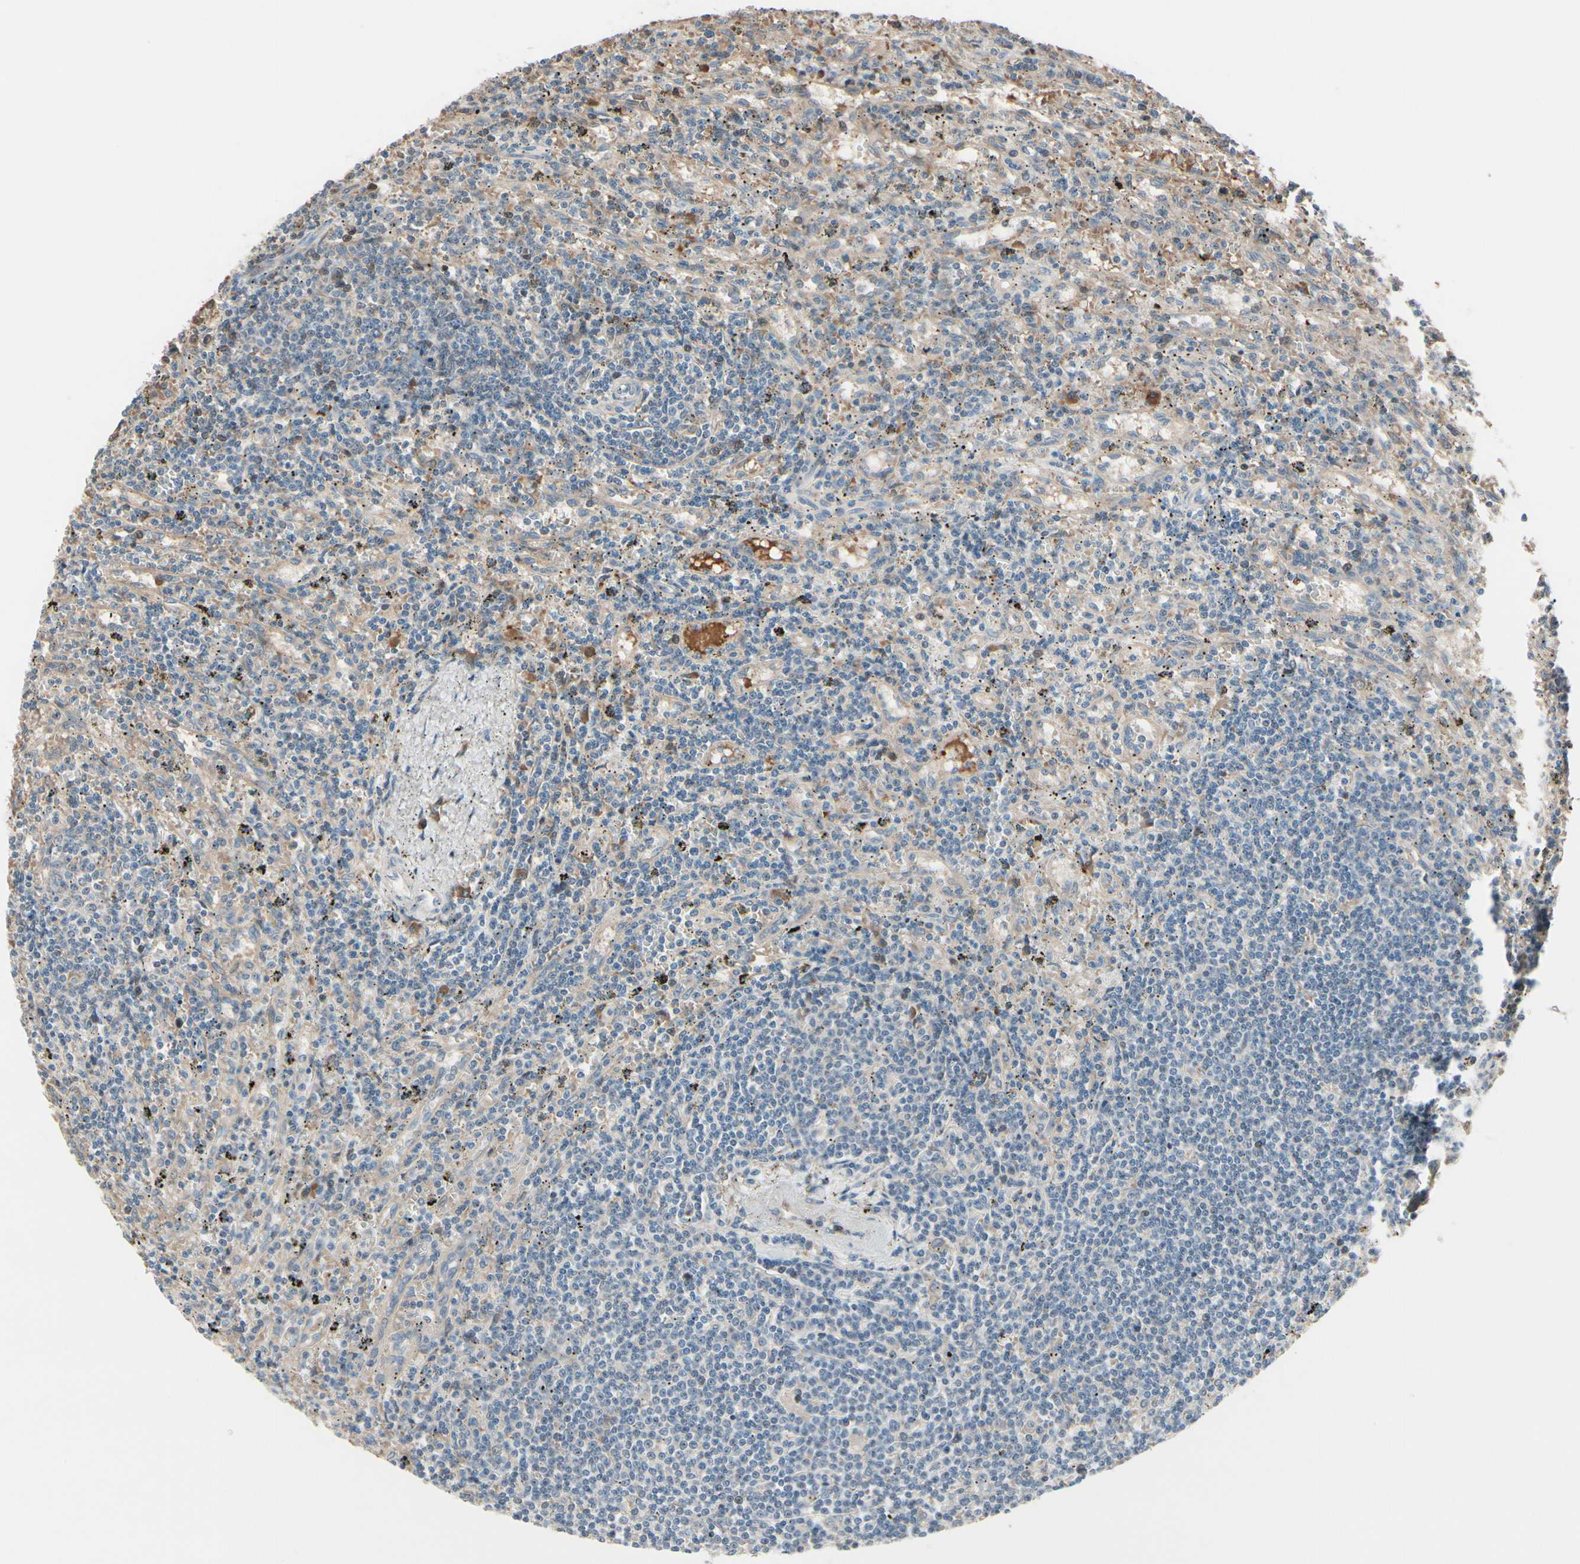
{"staining": {"intensity": "negative", "quantity": "none", "location": "none"}, "tissue": "lymphoma", "cell_type": "Tumor cells", "image_type": "cancer", "snomed": [{"axis": "morphology", "description": "Malignant lymphoma, non-Hodgkin's type, Low grade"}, {"axis": "topography", "description": "Spleen"}], "caption": "This is an immunohistochemistry (IHC) micrograph of human low-grade malignant lymphoma, non-Hodgkin's type. There is no expression in tumor cells.", "gene": "SNX29", "patient": {"sex": "male", "age": 76}}